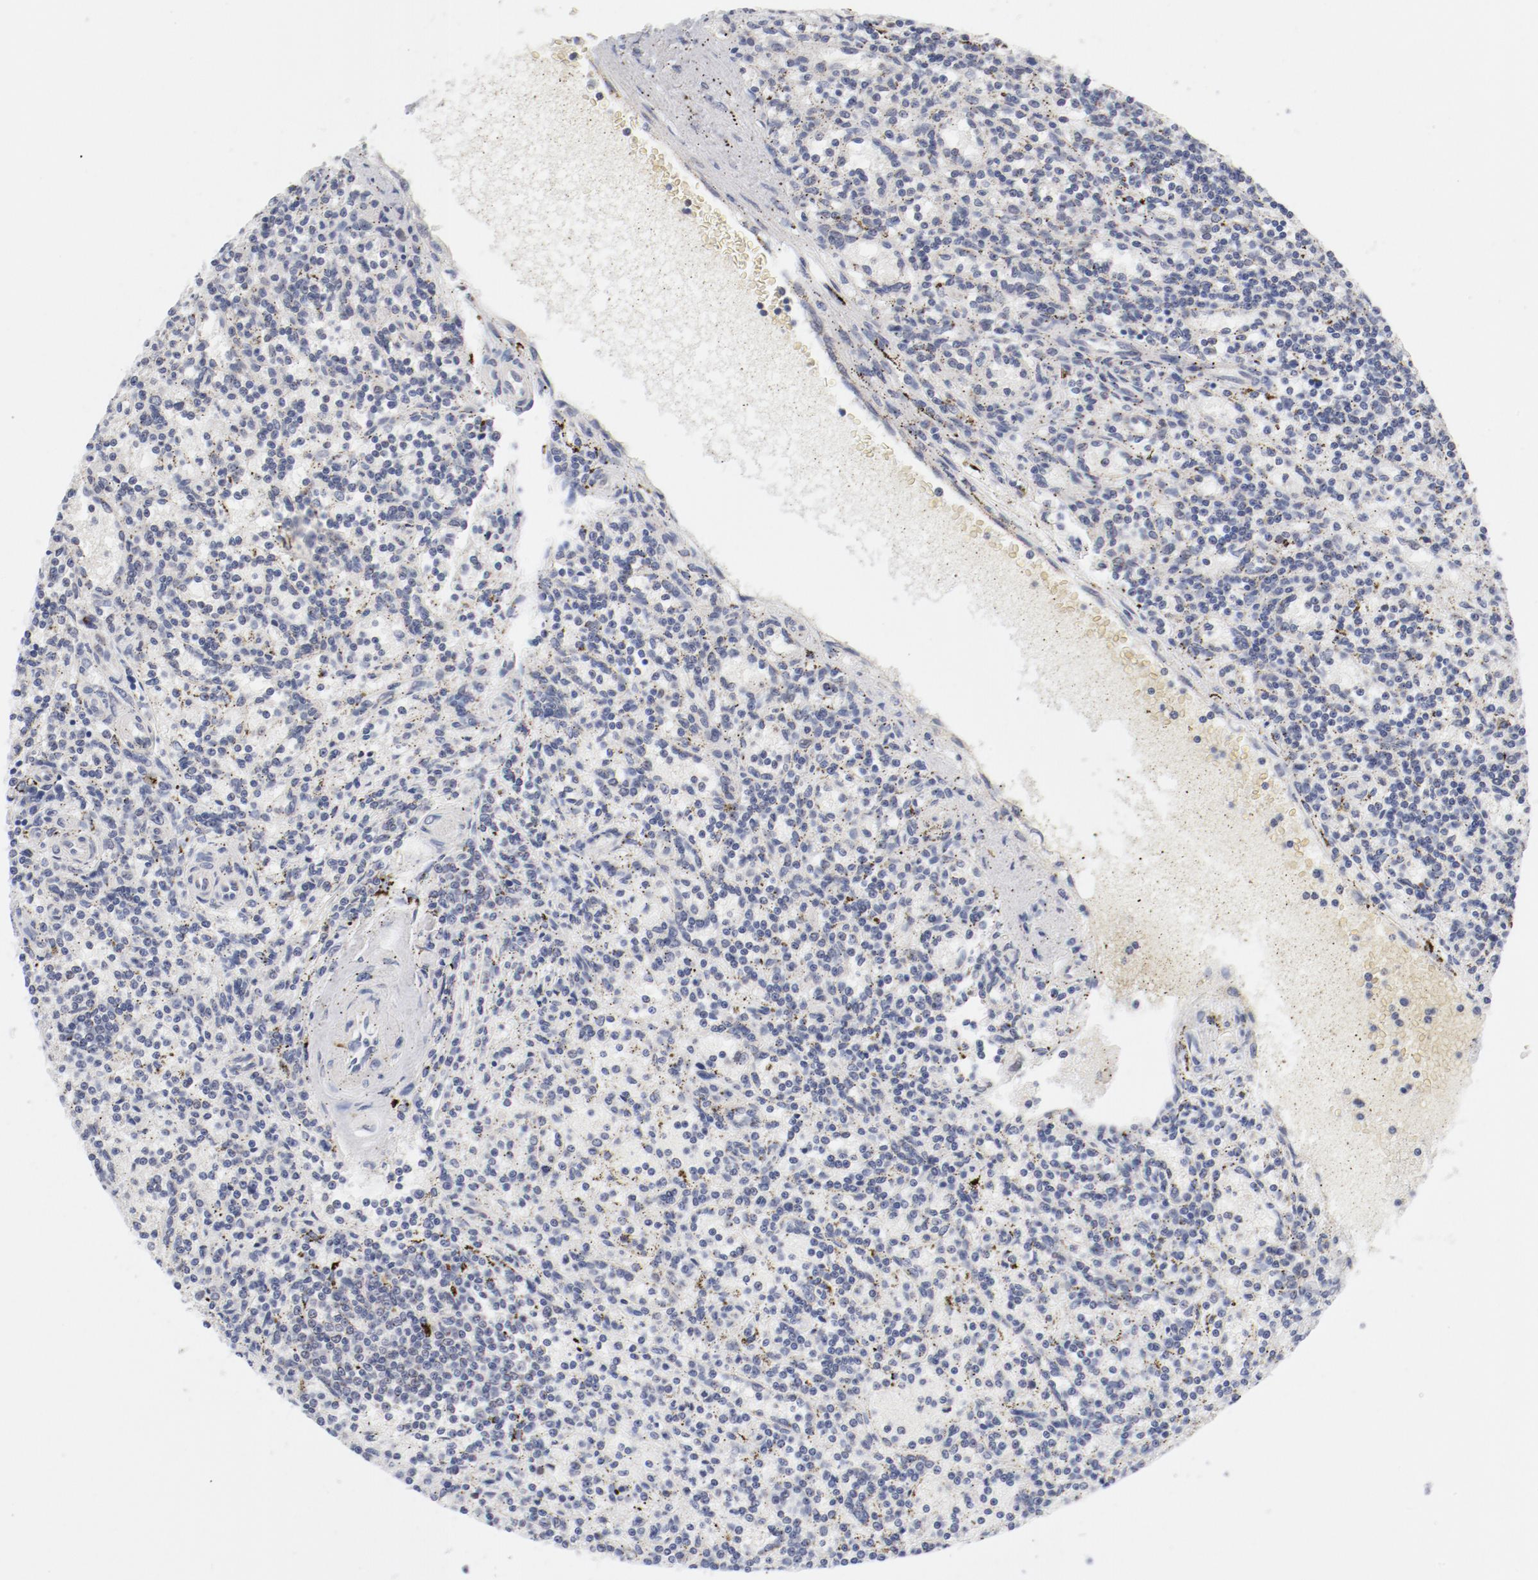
{"staining": {"intensity": "negative", "quantity": "none", "location": "none"}, "tissue": "lymphoma", "cell_type": "Tumor cells", "image_type": "cancer", "snomed": [{"axis": "morphology", "description": "Malignant lymphoma, non-Hodgkin's type, Low grade"}, {"axis": "topography", "description": "Spleen"}], "caption": "Tumor cells show no significant positivity in lymphoma.", "gene": "RPL12", "patient": {"sex": "male", "age": 73}}